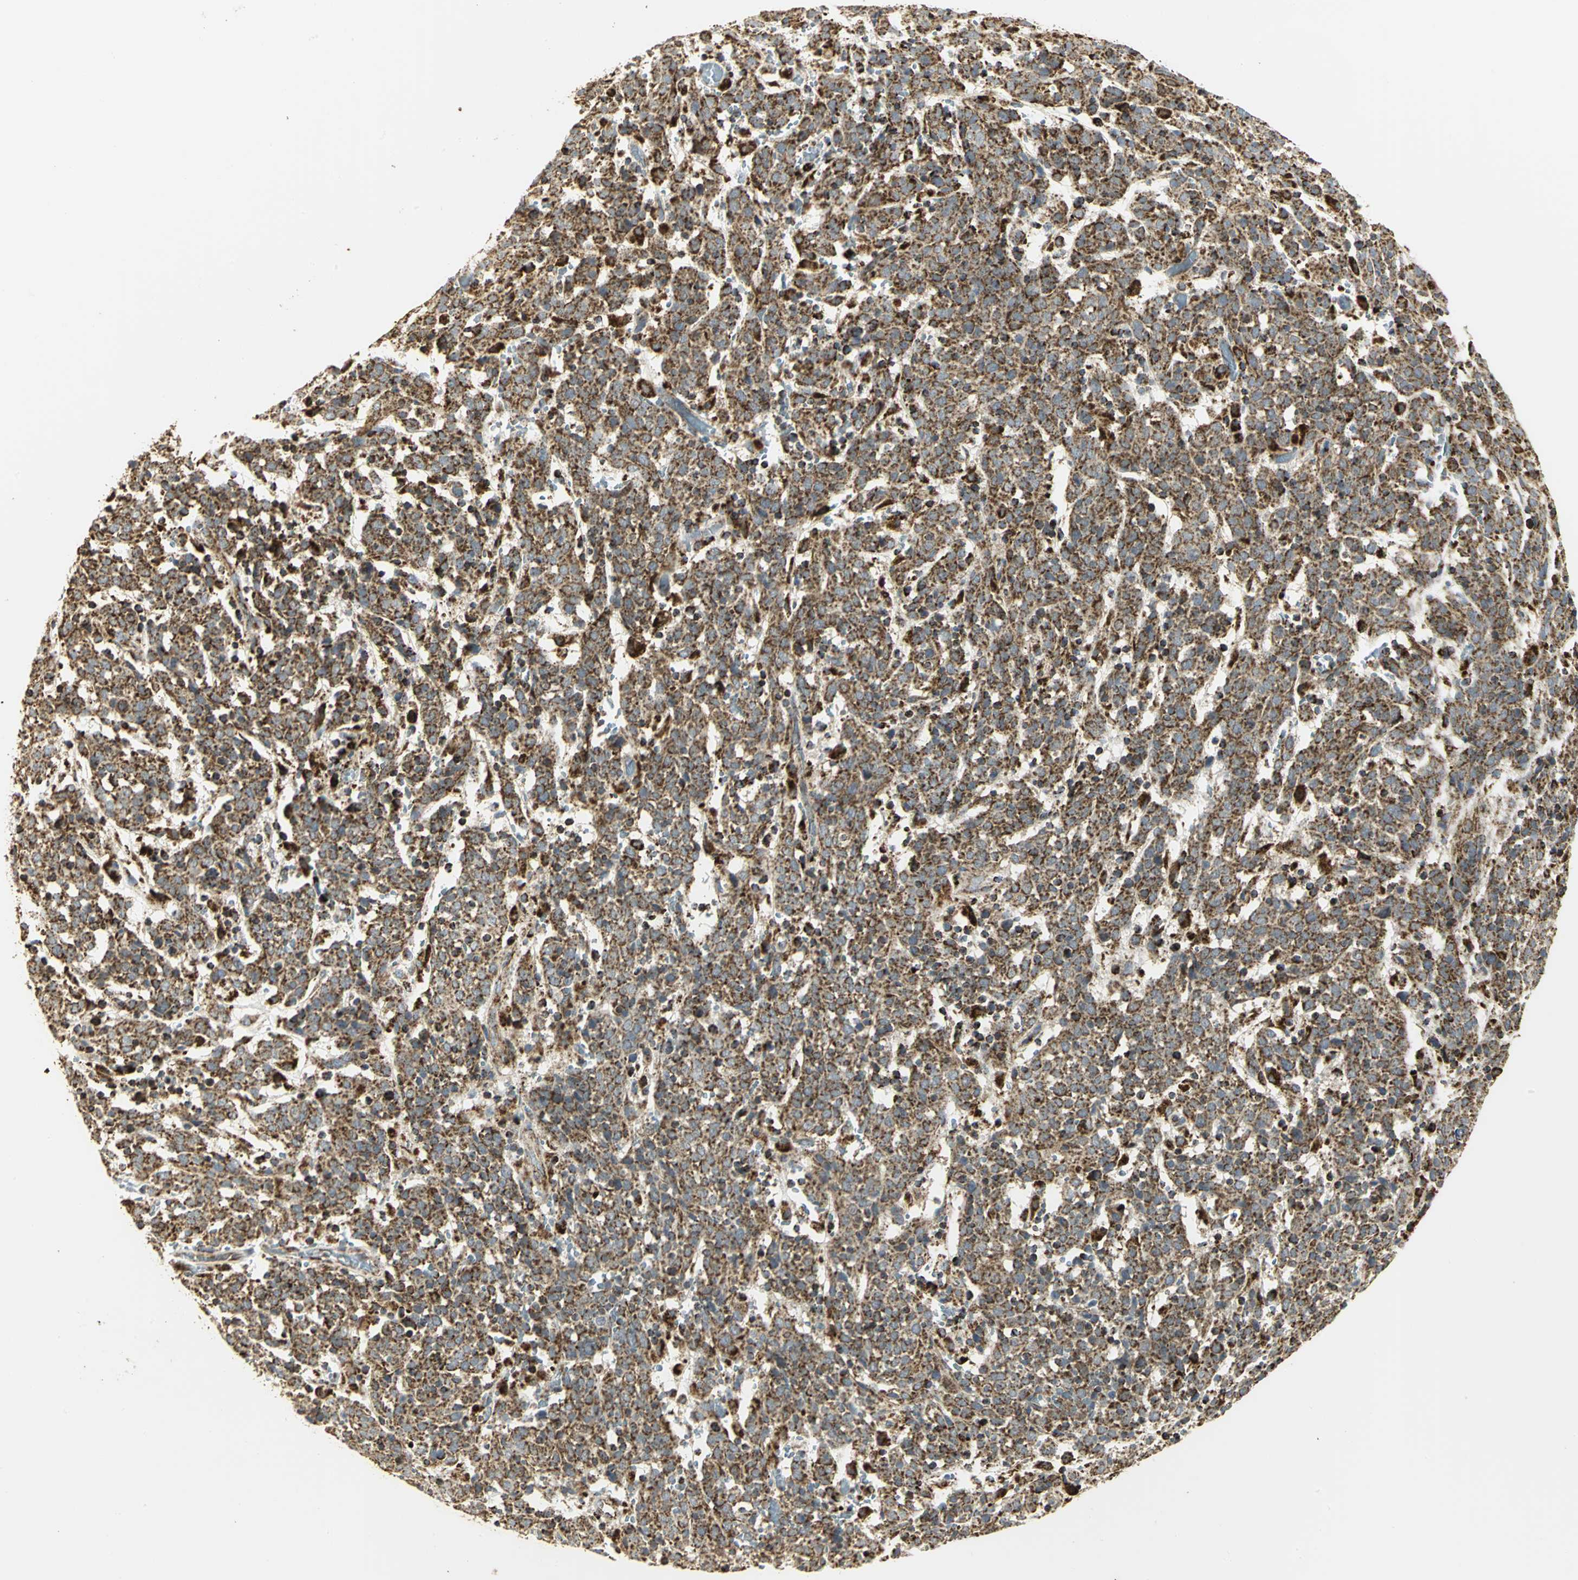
{"staining": {"intensity": "strong", "quantity": ">75%", "location": "cytoplasmic/membranous"}, "tissue": "cervical cancer", "cell_type": "Tumor cells", "image_type": "cancer", "snomed": [{"axis": "morphology", "description": "Normal tissue, NOS"}, {"axis": "morphology", "description": "Squamous cell carcinoma, NOS"}, {"axis": "topography", "description": "Cervix"}], "caption": "Strong cytoplasmic/membranous expression is seen in approximately >75% of tumor cells in cervical cancer. Nuclei are stained in blue.", "gene": "VDAC1", "patient": {"sex": "female", "age": 67}}